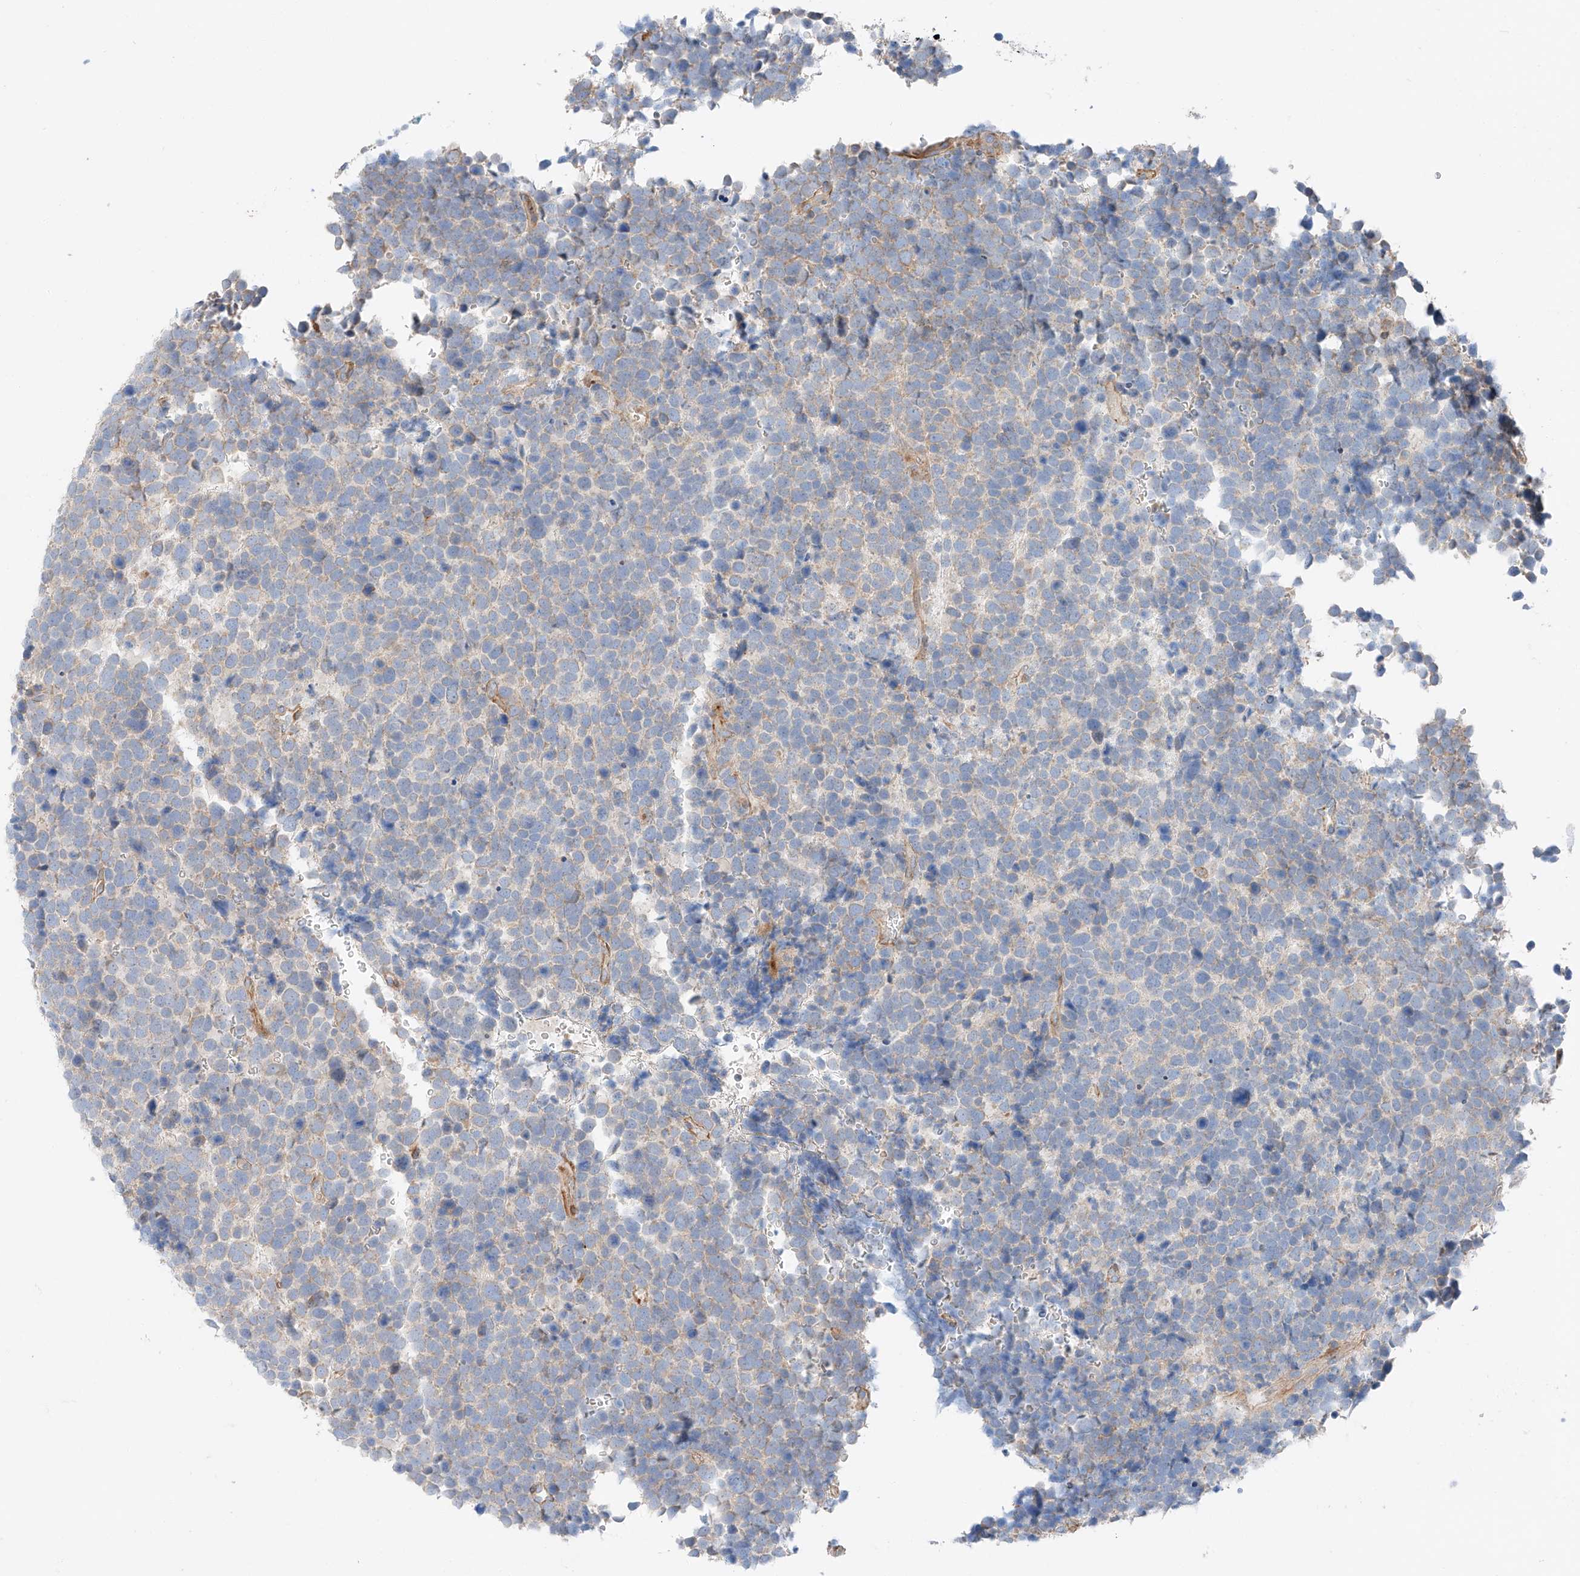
{"staining": {"intensity": "negative", "quantity": "none", "location": "none"}, "tissue": "urothelial cancer", "cell_type": "Tumor cells", "image_type": "cancer", "snomed": [{"axis": "morphology", "description": "Urothelial carcinoma, High grade"}, {"axis": "topography", "description": "Urinary bladder"}], "caption": "This is an immunohistochemistry histopathology image of urothelial cancer. There is no expression in tumor cells.", "gene": "MINDY4", "patient": {"sex": "female", "age": 82}}